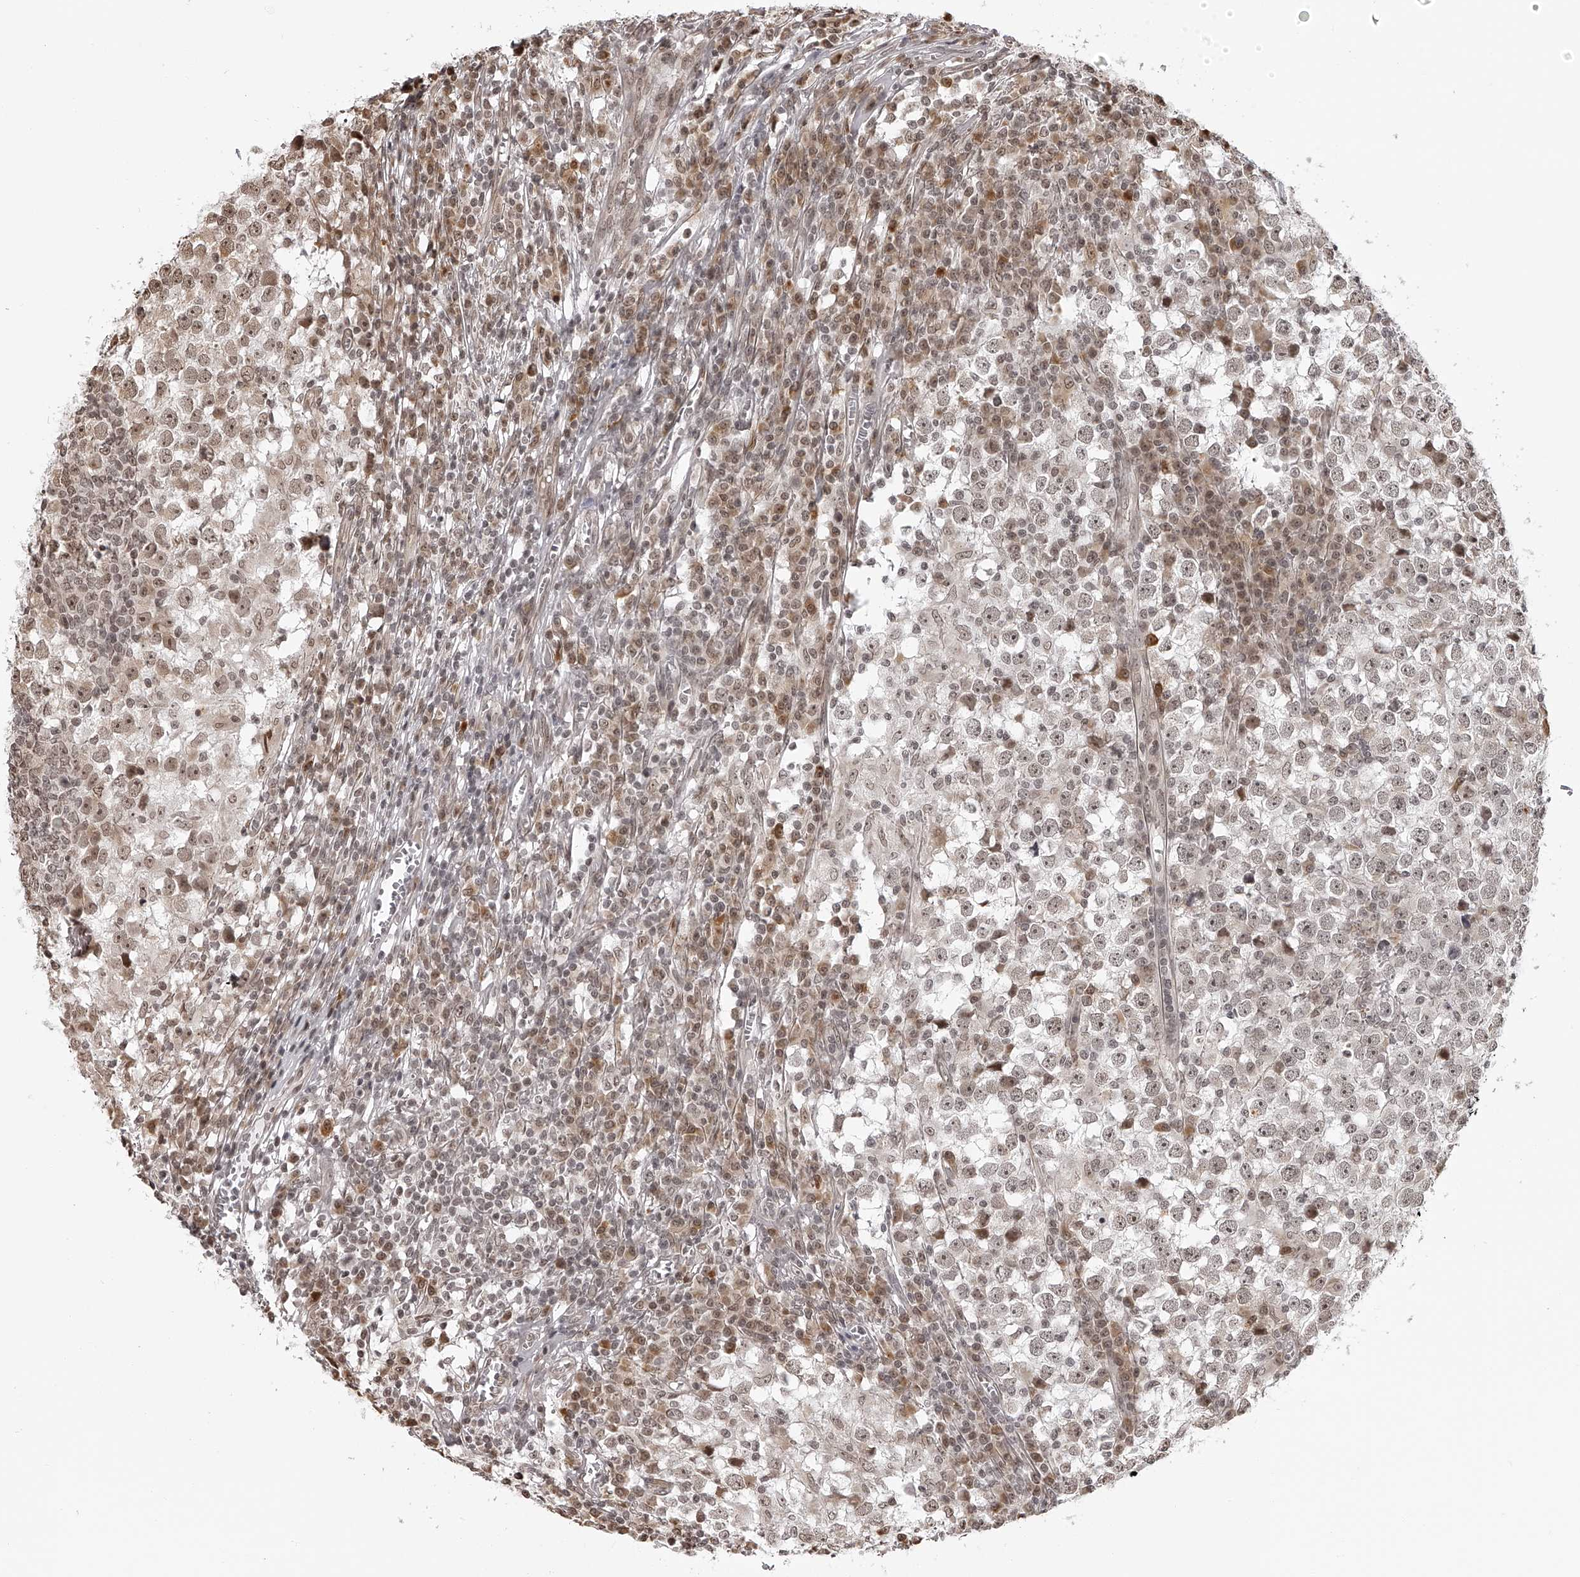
{"staining": {"intensity": "weak", "quantity": "<25%", "location": "nuclear"}, "tissue": "testis cancer", "cell_type": "Tumor cells", "image_type": "cancer", "snomed": [{"axis": "morphology", "description": "Seminoma, NOS"}, {"axis": "topography", "description": "Testis"}], "caption": "This is a micrograph of immunohistochemistry staining of testis cancer, which shows no positivity in tumor cells.", "gene": "ODF2L", "patient": {"sex": "male", "age": 65}}